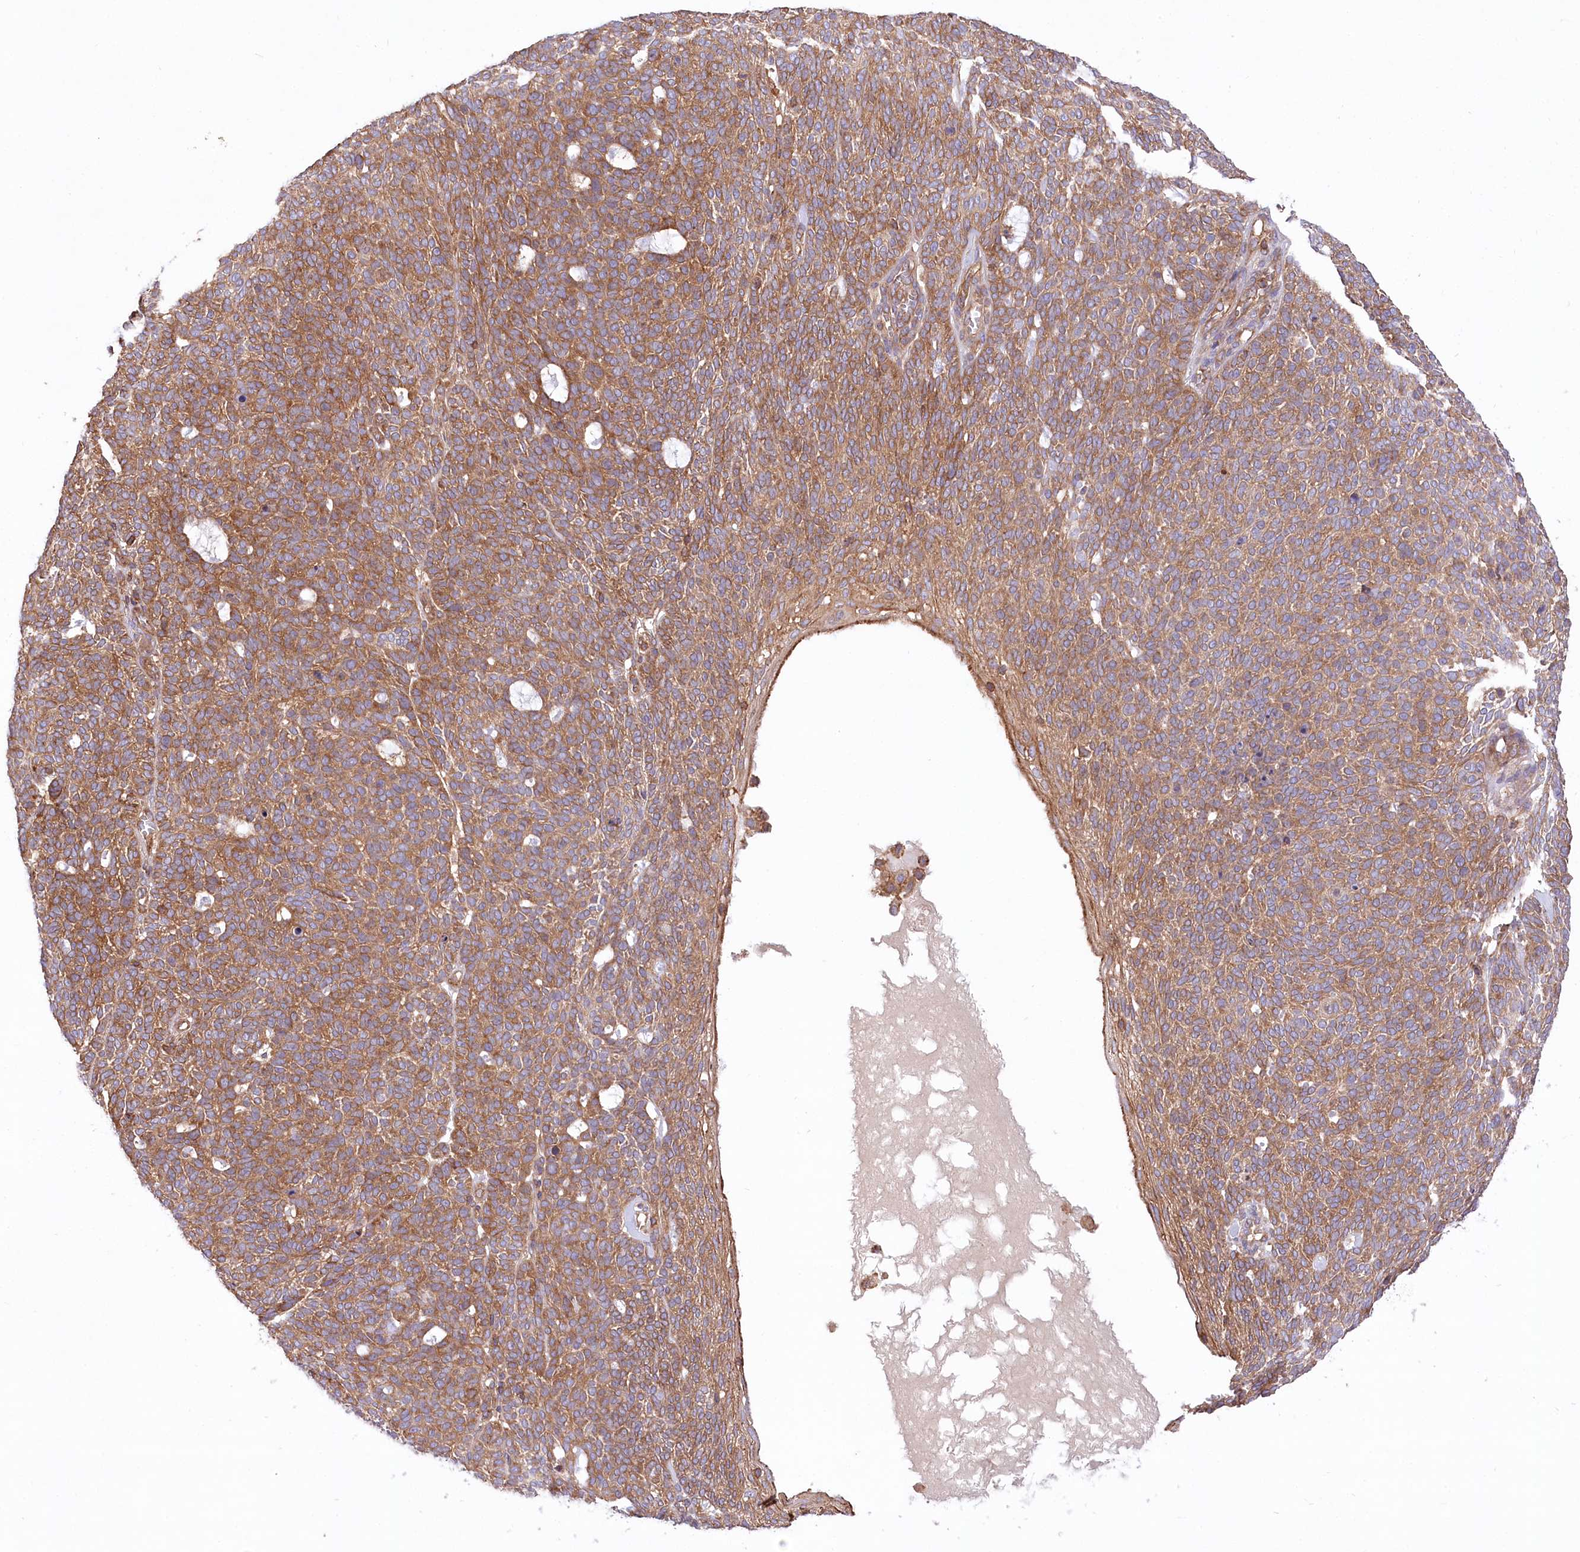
{"staining": {"intensity": "moderate", "quantity": ">75%", "location": "cytoplasmic/membranous"}, "tissue": "skin cancer", "cell_type": "Tumor cells", "image_type": "cancer", "snomed": [{"axis": "morphology", "description": "Squamous cell carcinoma, NOS"}, {"axis": "topography", "description": "Skin"}], "caption": "Skin cancer was stained to show a protein in brown. There is medium levels of moderate cytoplasmic/membranous staining in about >75% of tumor cells.", "gene": "UMPS", "patient": {"sex": "female", "age": 90}}